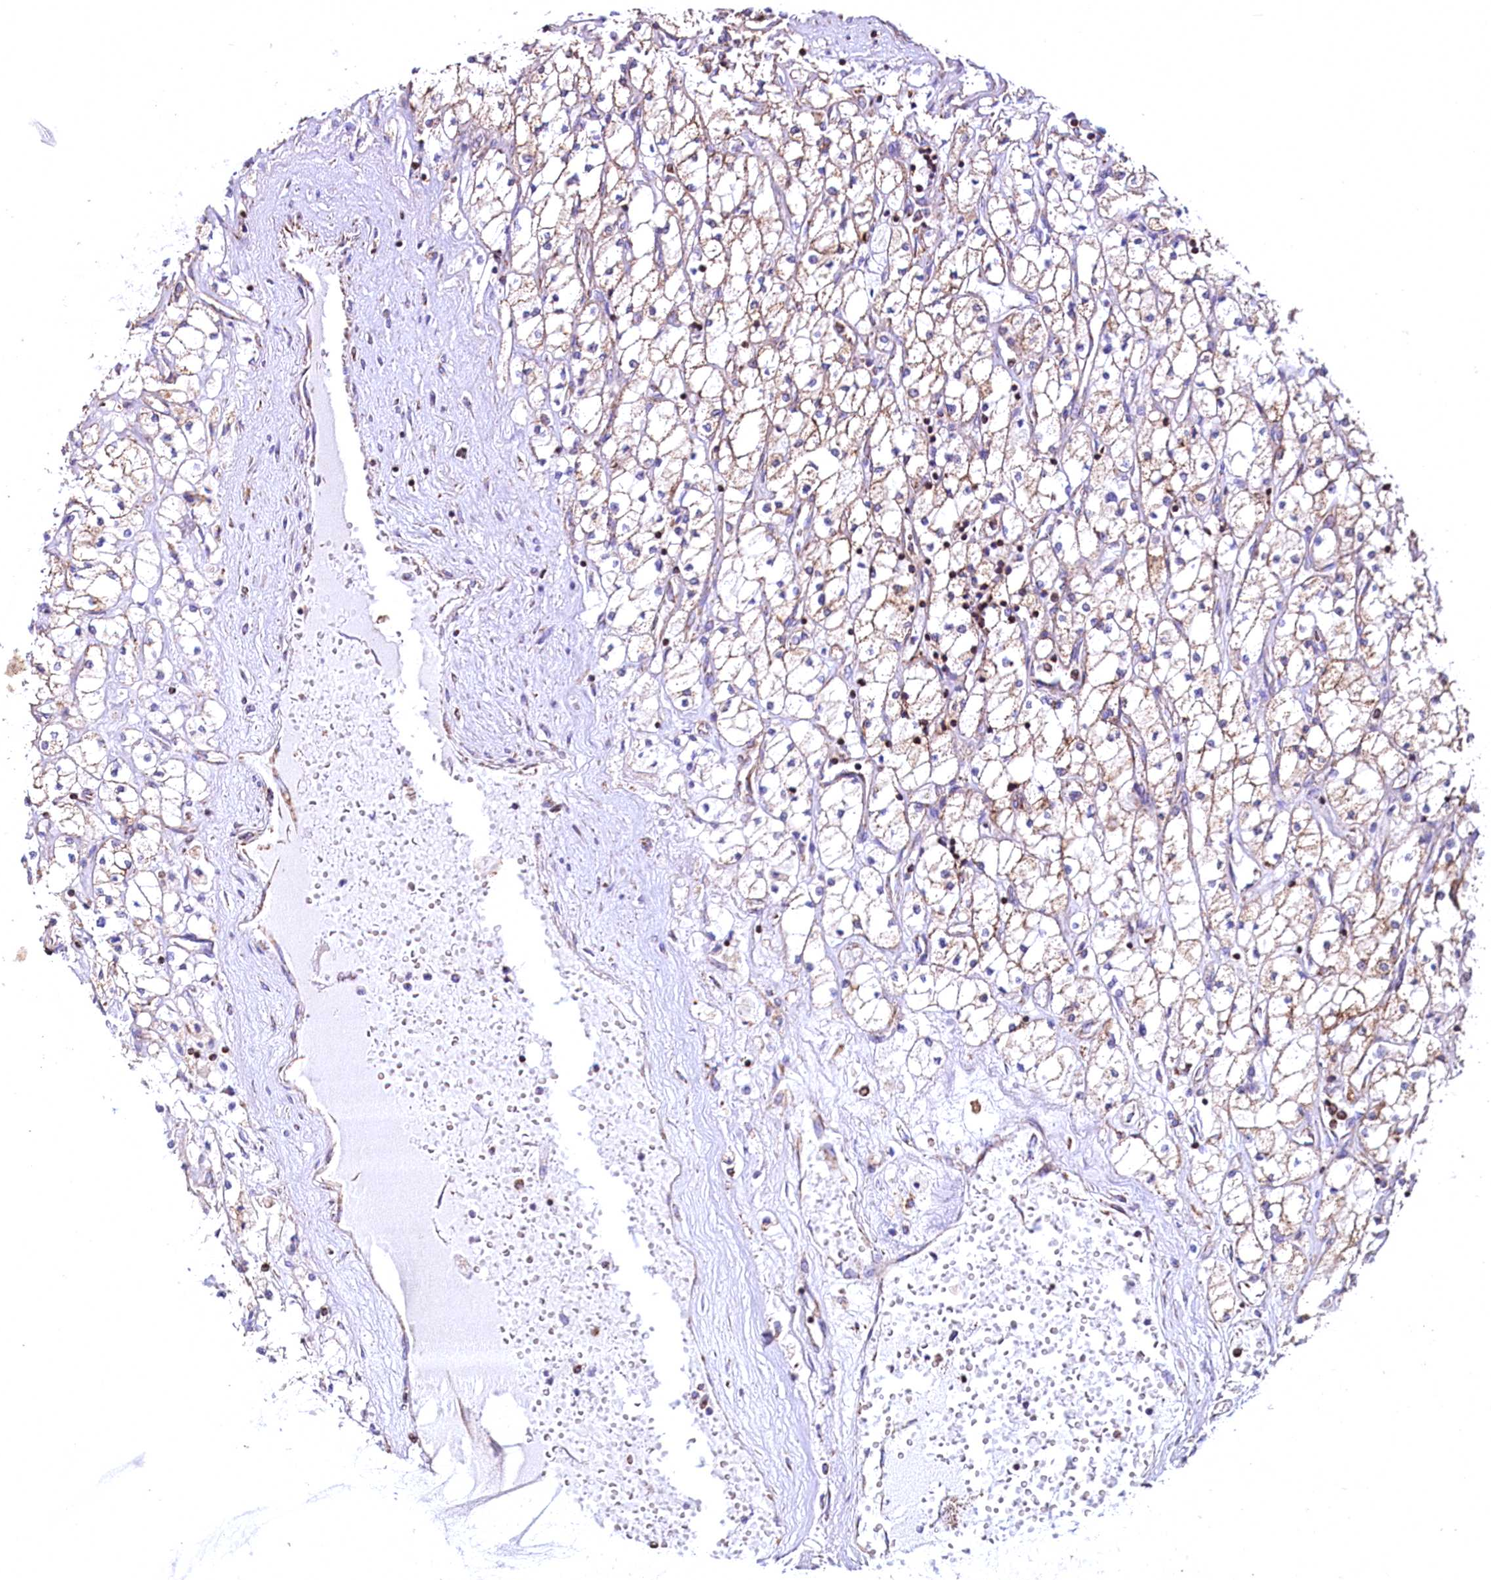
{"staining": {"intensity": "moderate", "quantity": "<25%", "location": "cytoplasmic/membranous"}, "tissue": "renal cancer", "cell_type": "Tumor cells", "image_type": "cancer", "snomed": [{"axis": "morphology", "description": "Adenocarcinoma, NOS"}, {"axis": "topography", "description": "Kidney"}], "caption": "This histopathology image exhibits immunohistochemistry (IHC) staining of renal cancer, with low moderate cytoplasmic/membranous staining in approximately <25% of tumor cells.", "gene": "NUDT15", "patient": {"sex": "male", "age": 80}}